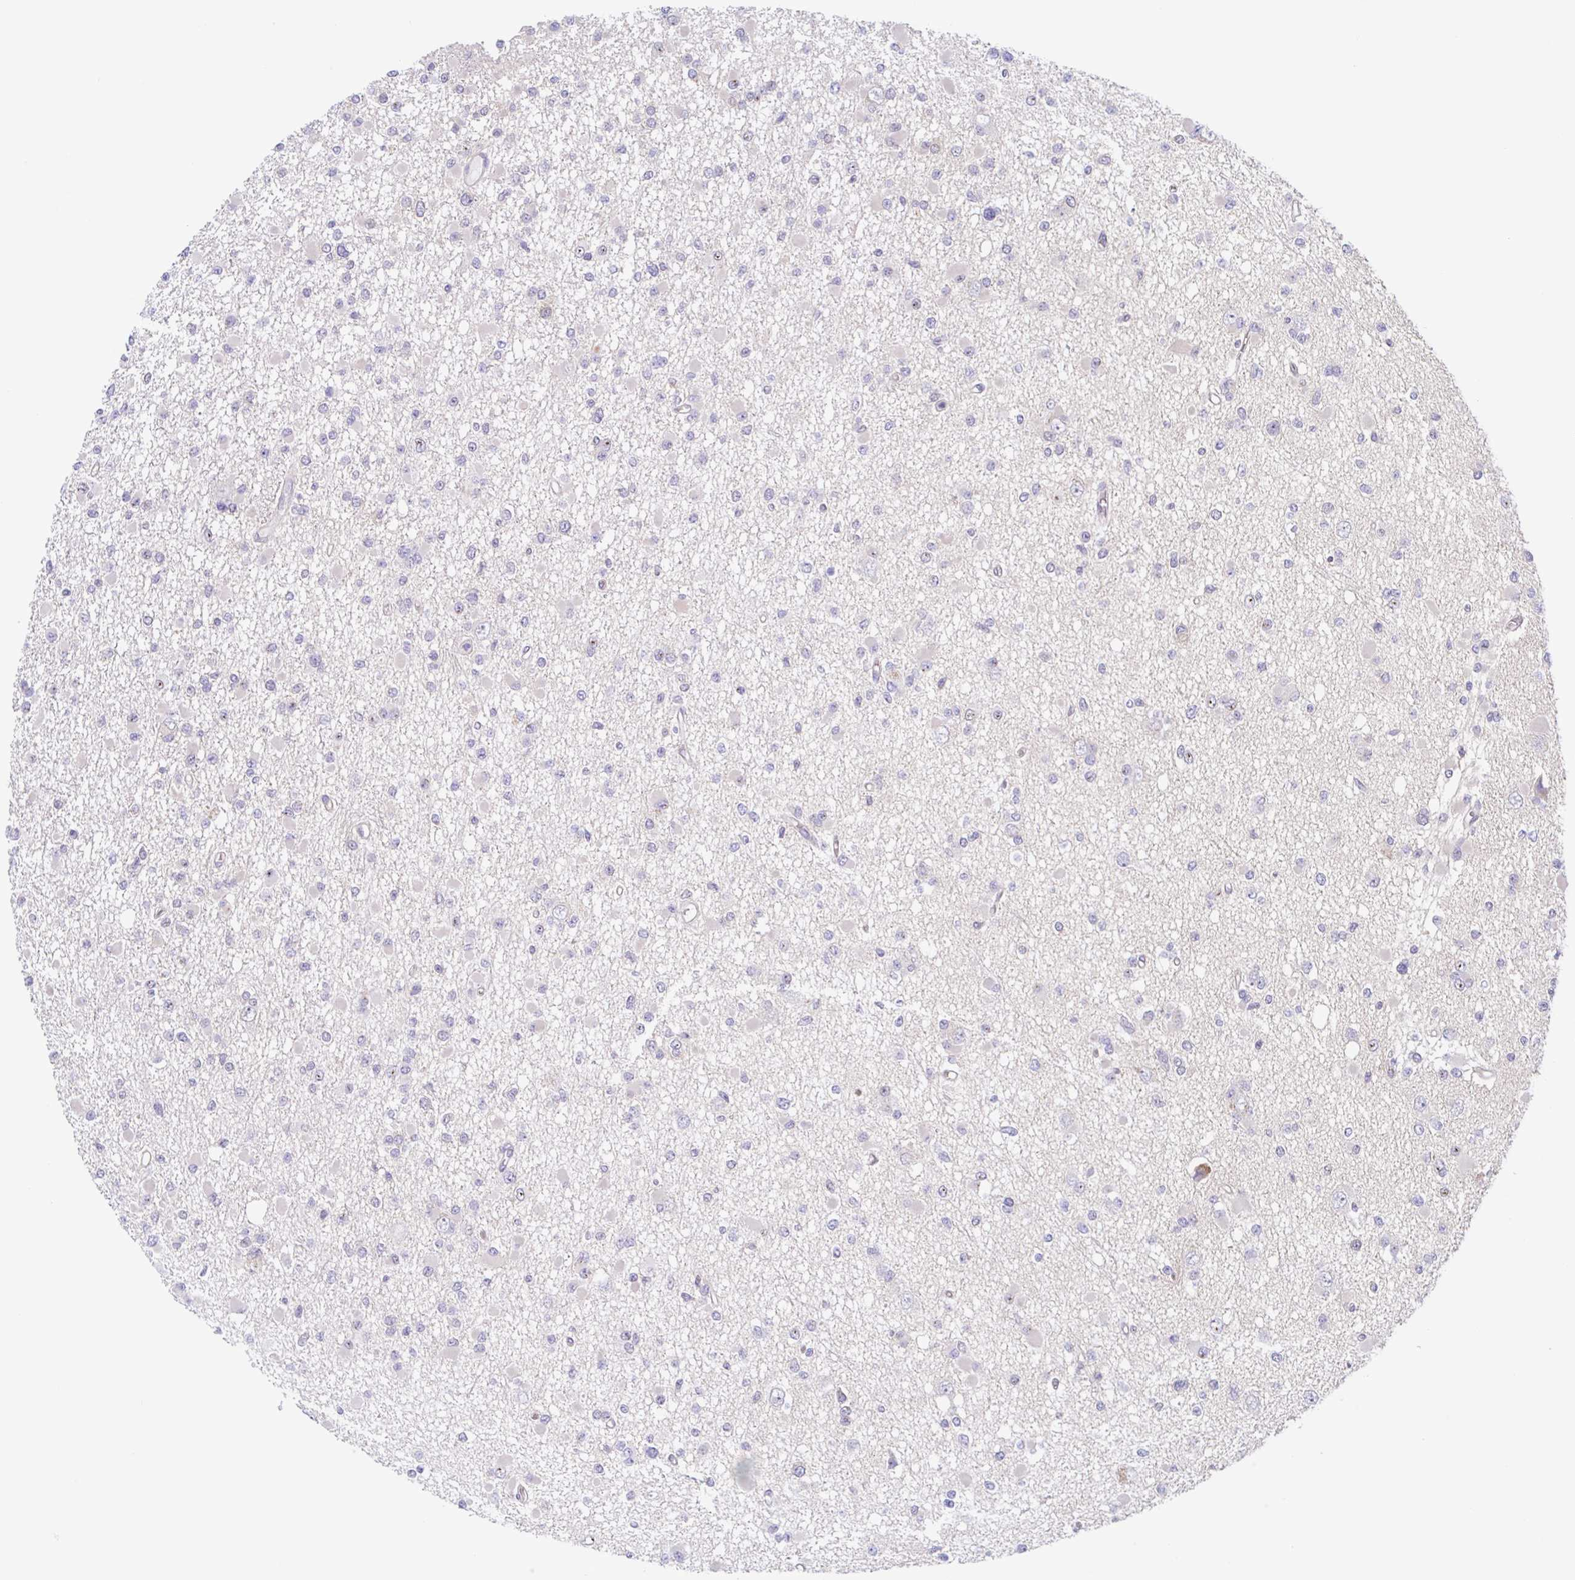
{"staining": {"intensity": "weak", "quantity": "<25%", "location": "nuclear"}, "tissue": "glioma", "cell_type": "Tumor cells", "image_type": "cancer", "snomed": [{"axis": "morphology", "description": "Glioma, malignant, Low grade"}, {"axis": "topography", "description": "Brain"}], "caption": "Immunohistochemistry (IHC) micrograph of neoplastic tissue: human glioma stained with DAB displays no significant protein positivity in tumor cells.", "gene": "TMEM86A", "patient": {"sex": "female", "age": 22}}